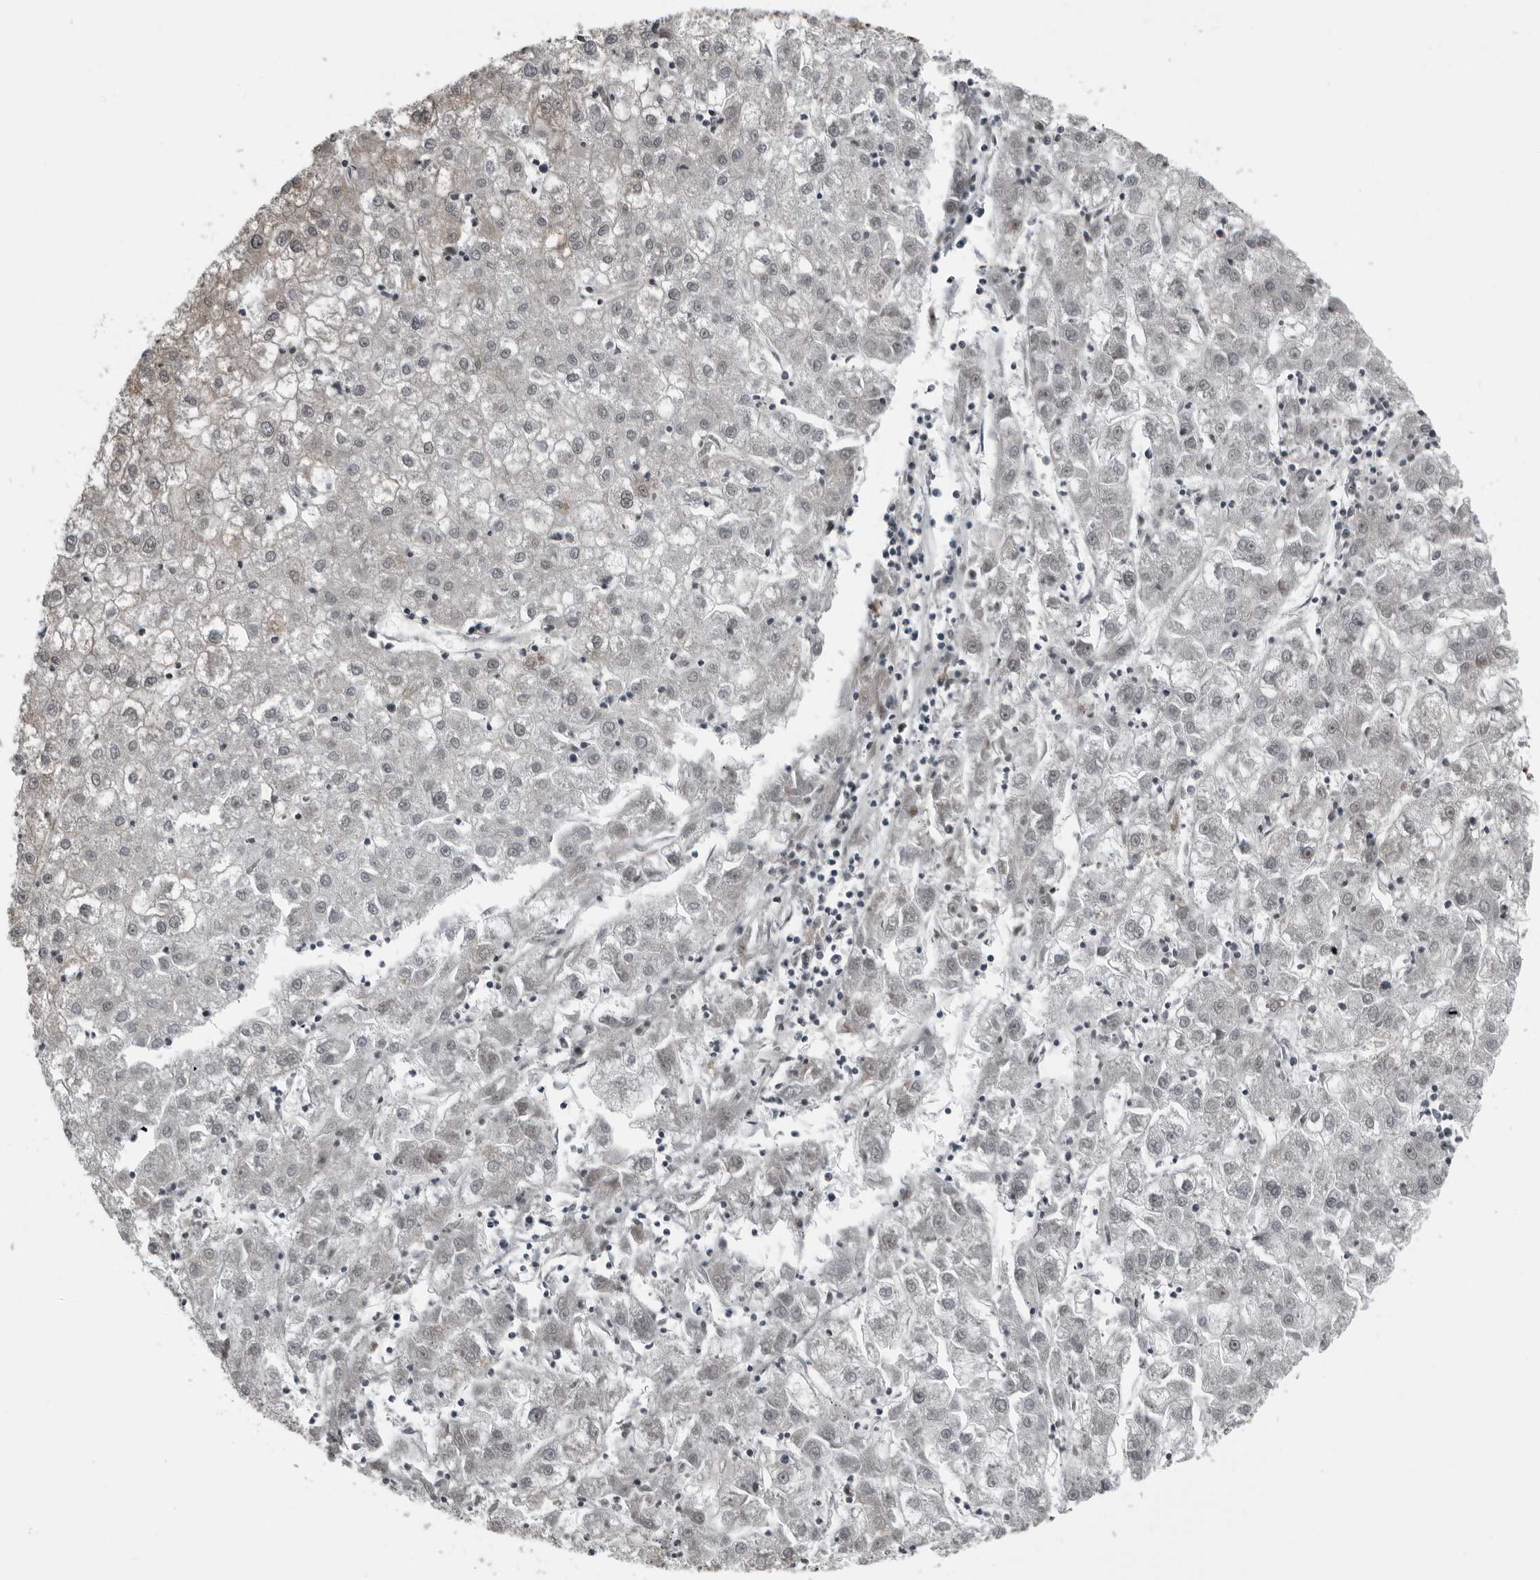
{"staining": {"intensity": "negative", "quantity": "none", "location": "none"}, "tissue": "liver cancer", "cell_type": "Tumor cells", "image_type": "cancer", "snomed": [{"axis": "morphology", "description": "Carcinoma, Hepatocellular, NOS"}, {"axis": "topography", "description": "Liver"}], "caption": "A photomicrograph of liver cancer (hepatocellular carcinoma) stained for a protein reveals no brown staining in tumor cells.", "gene": "FAM102B", "patient": {"sex": "male", "age": 72}}